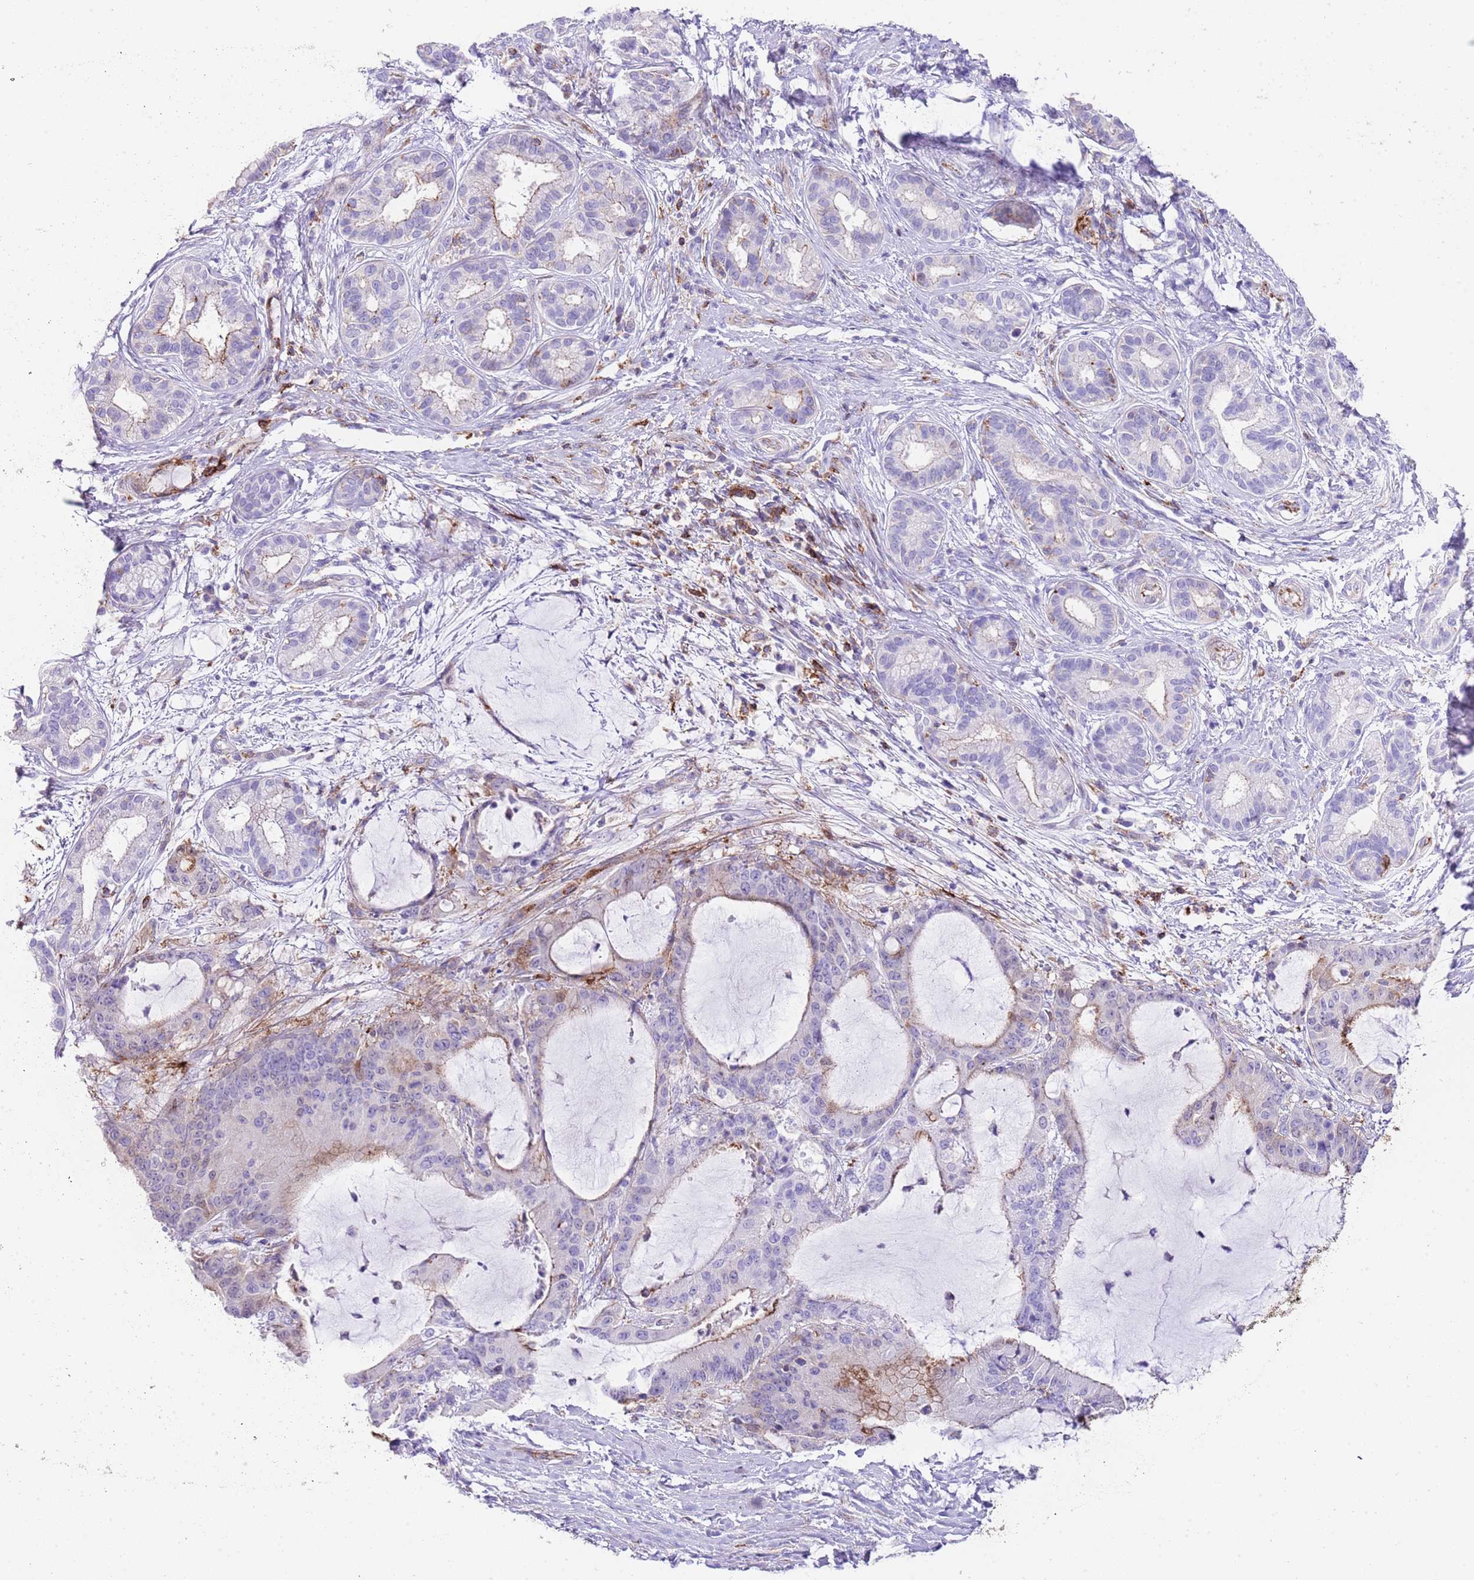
{"staining": {"intensity": "moderate", "quantity": "<25%", "location": "cytoplasmic/membranous"}, "tissue": "liver cancer", "cell_type": "Tumor cells", "image_type": "cancer", "snomed": [{"axis": "morphology", "description": "Normal tissue, NOS"}, {"axis": "morphology", "description": "Cholangiocarcinoma"}, {"axis": "topography", "description": "Liver"}, {"axis": "topography", "description": "Peripheral nerve tissue"}], "caption": "Immunohistochemistry (IHC) of liver cancer (cholangiocarcinoma) displays low levels of moderate cytoplasmic/membranous staining in about <25% of tumor cells. Nuclei are stained in blue.", "gene": "ALDH3A1", "patient": {"sex": "female", "age": 73}}